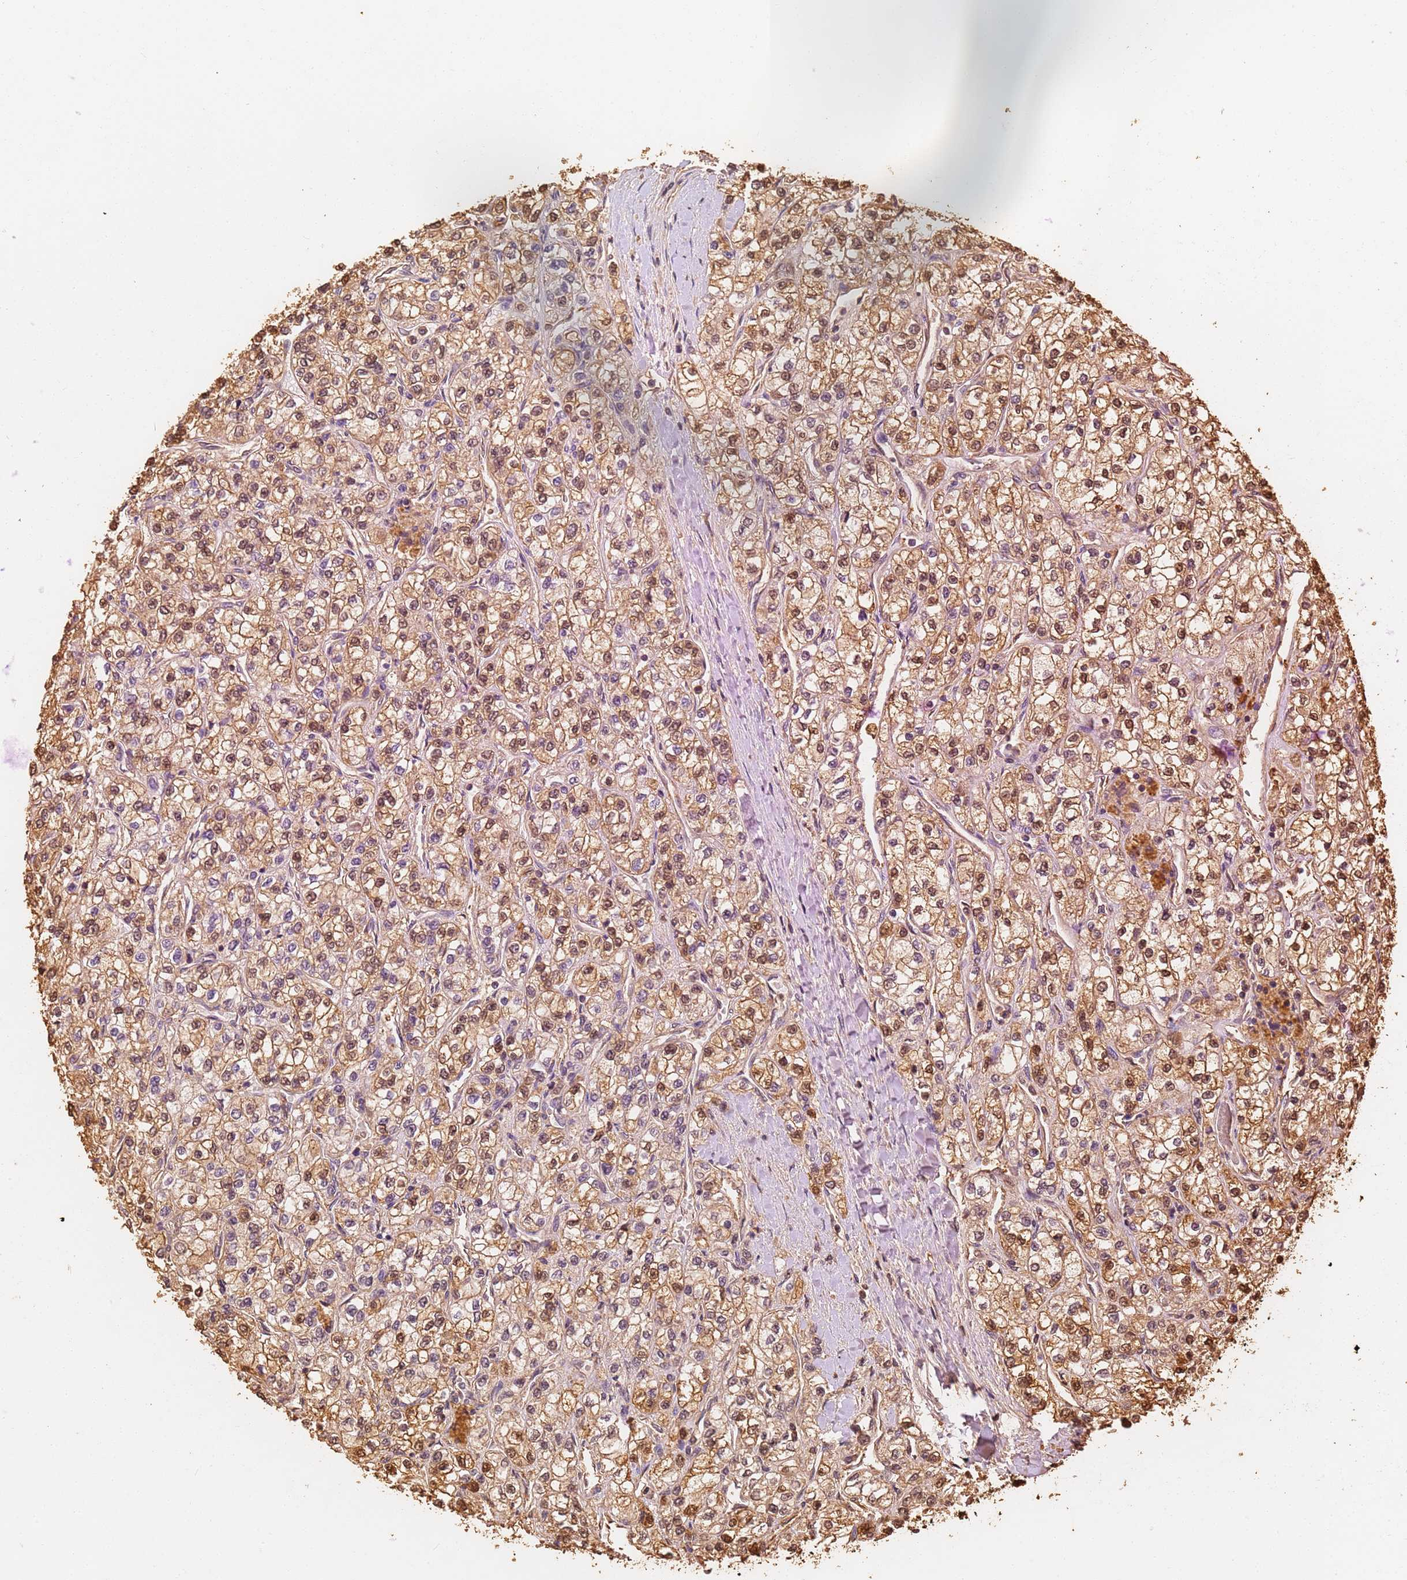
{"staining": {"intensity": "moderate", "quantity": ">75%", "location": "cytoplasmic/membranous,nuclear"}, "tissue": "renal cancer", "cell_type": "Tumor cells", "image_type": "cancer", "snomed": [{"axis": "morphology", "description": "Adenocarcinoma, NOS"}, {"axis": "topography", "description": "Kidney"}], "caption": "This photomicrograph demonstrates immunohistochemistry staining of human renal adenocarcinoma, with medium moderate cytoplasmic/membranous and nuclear staining in about >75% of tumor cells.", "gene": "JAK2", "patient": {"sex": "male", "age": 80}}